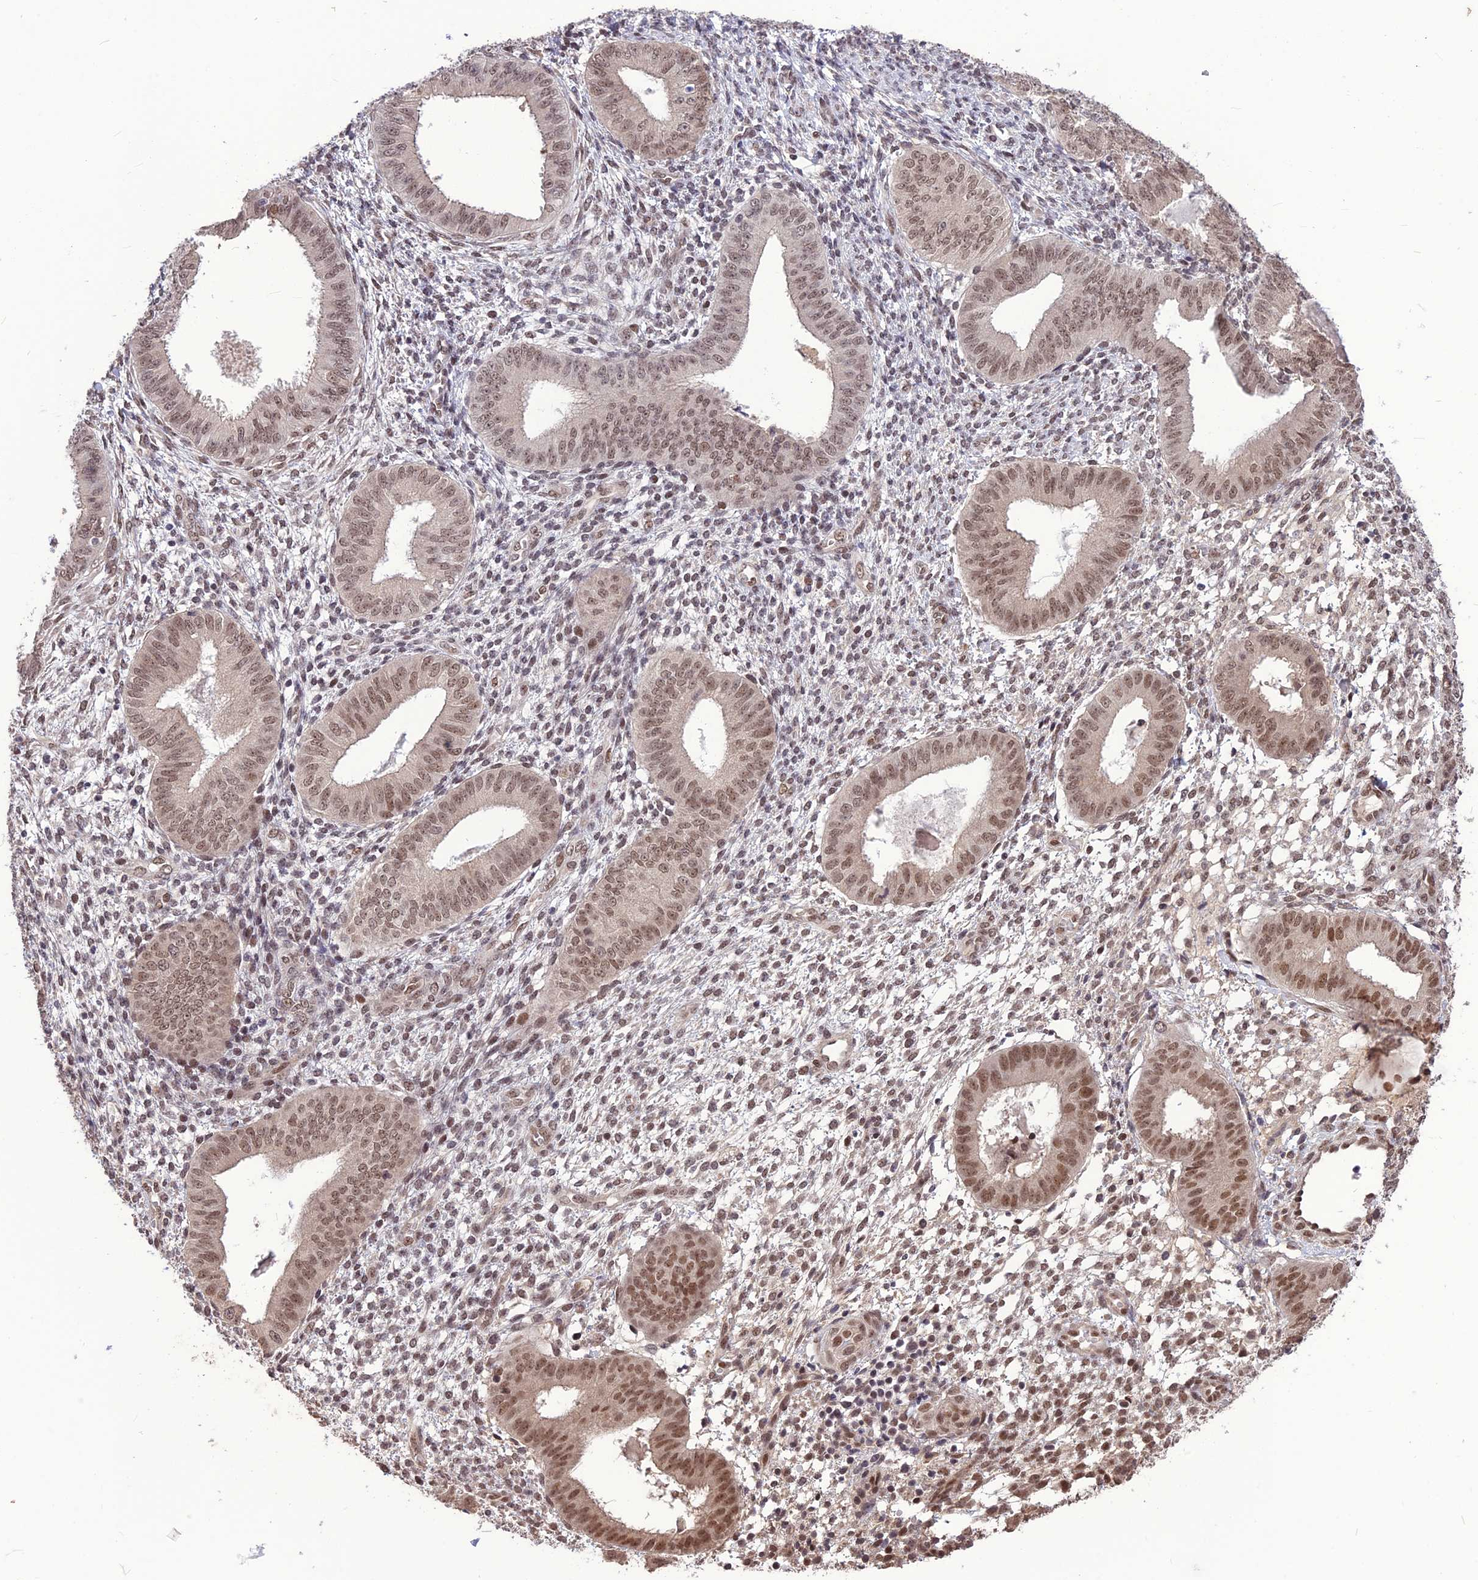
{"staining": {"intensity": "weak", "quantity": "25%-75%", "location": "nuclear"}, "tissue": "endometrium", "cell_type": "Cells in endometrial stroma", "image_type": "normal", "snomed": [{"axis": "morphology", "description": "Normal tissue, NOS"}, {"axis": "topography", "description": "Endometrium"}], "caption": "High-magnification brightfield microscopy of normal endometrium stained with DAB (3,3'-diaminobenzidine) (brown) and counterstained with hematoxylin (blue). cells in endometrial stroma exhibit weak nuclear positivity is identified in about25%-75% of cells. (DAB (3,3'-diaminobenzidine) = brown stain, brightfield microscopy at high magnification).", "gene": "DIS3", "patient": {"sex": "female", "age": 49}}